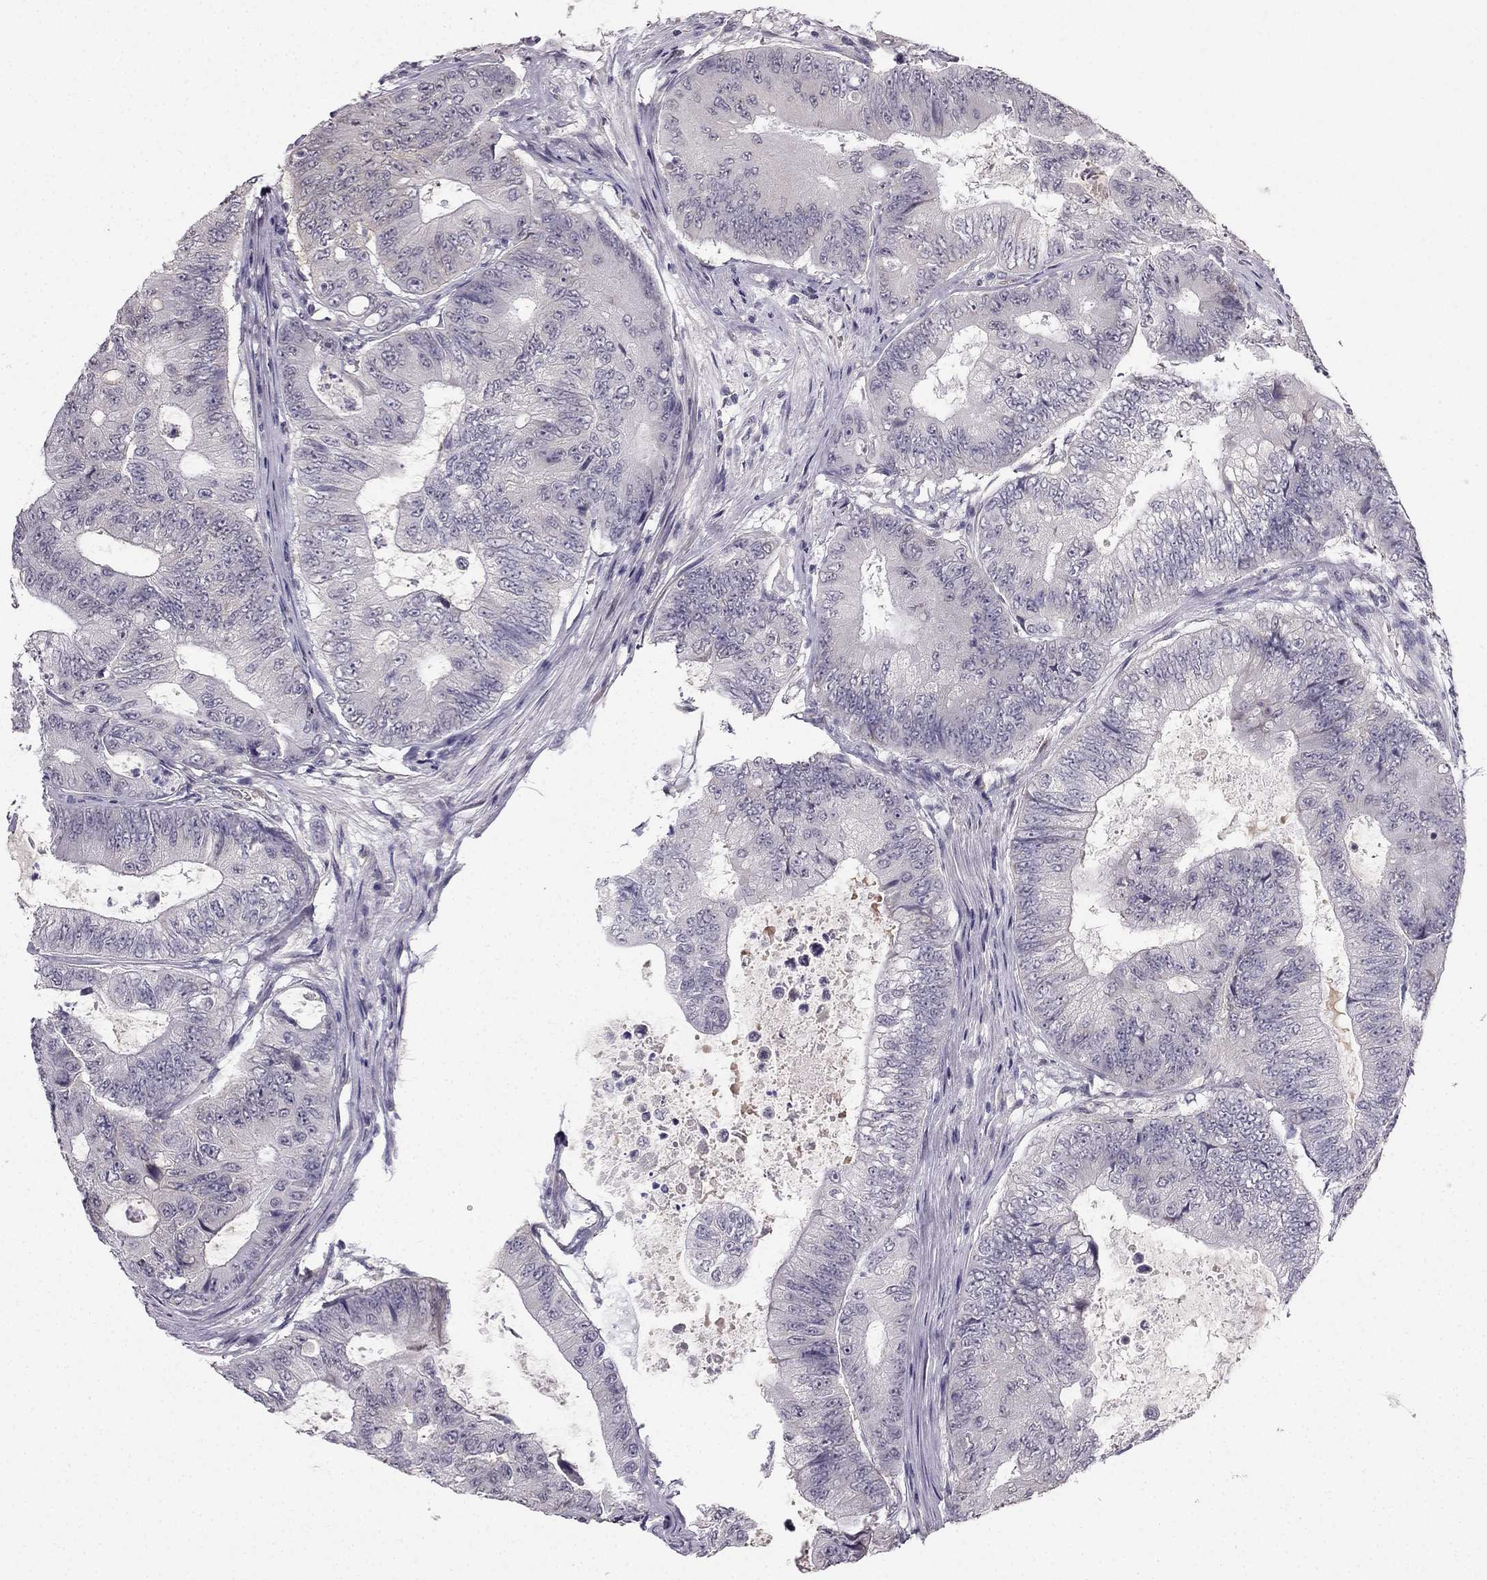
{"staining": {"intensity": "negative", "quantity": "none", "location": "none"}, "tissue": "colorectal cancer", "cell_type": "Tumor cells", "image_type": "cancer", "snomed": [{"axis": "morphology", "description": "Adenocarcinoma, NOS"}, {"axis": "topography", "description": "Colon"}], "caption": "Colorectal adenocarcinoma was stained to show a protein in brown. There is no significant expression in tumor cells.", "gene": "TSPYL5", "patient": {"sex": "female", "age": 48}}